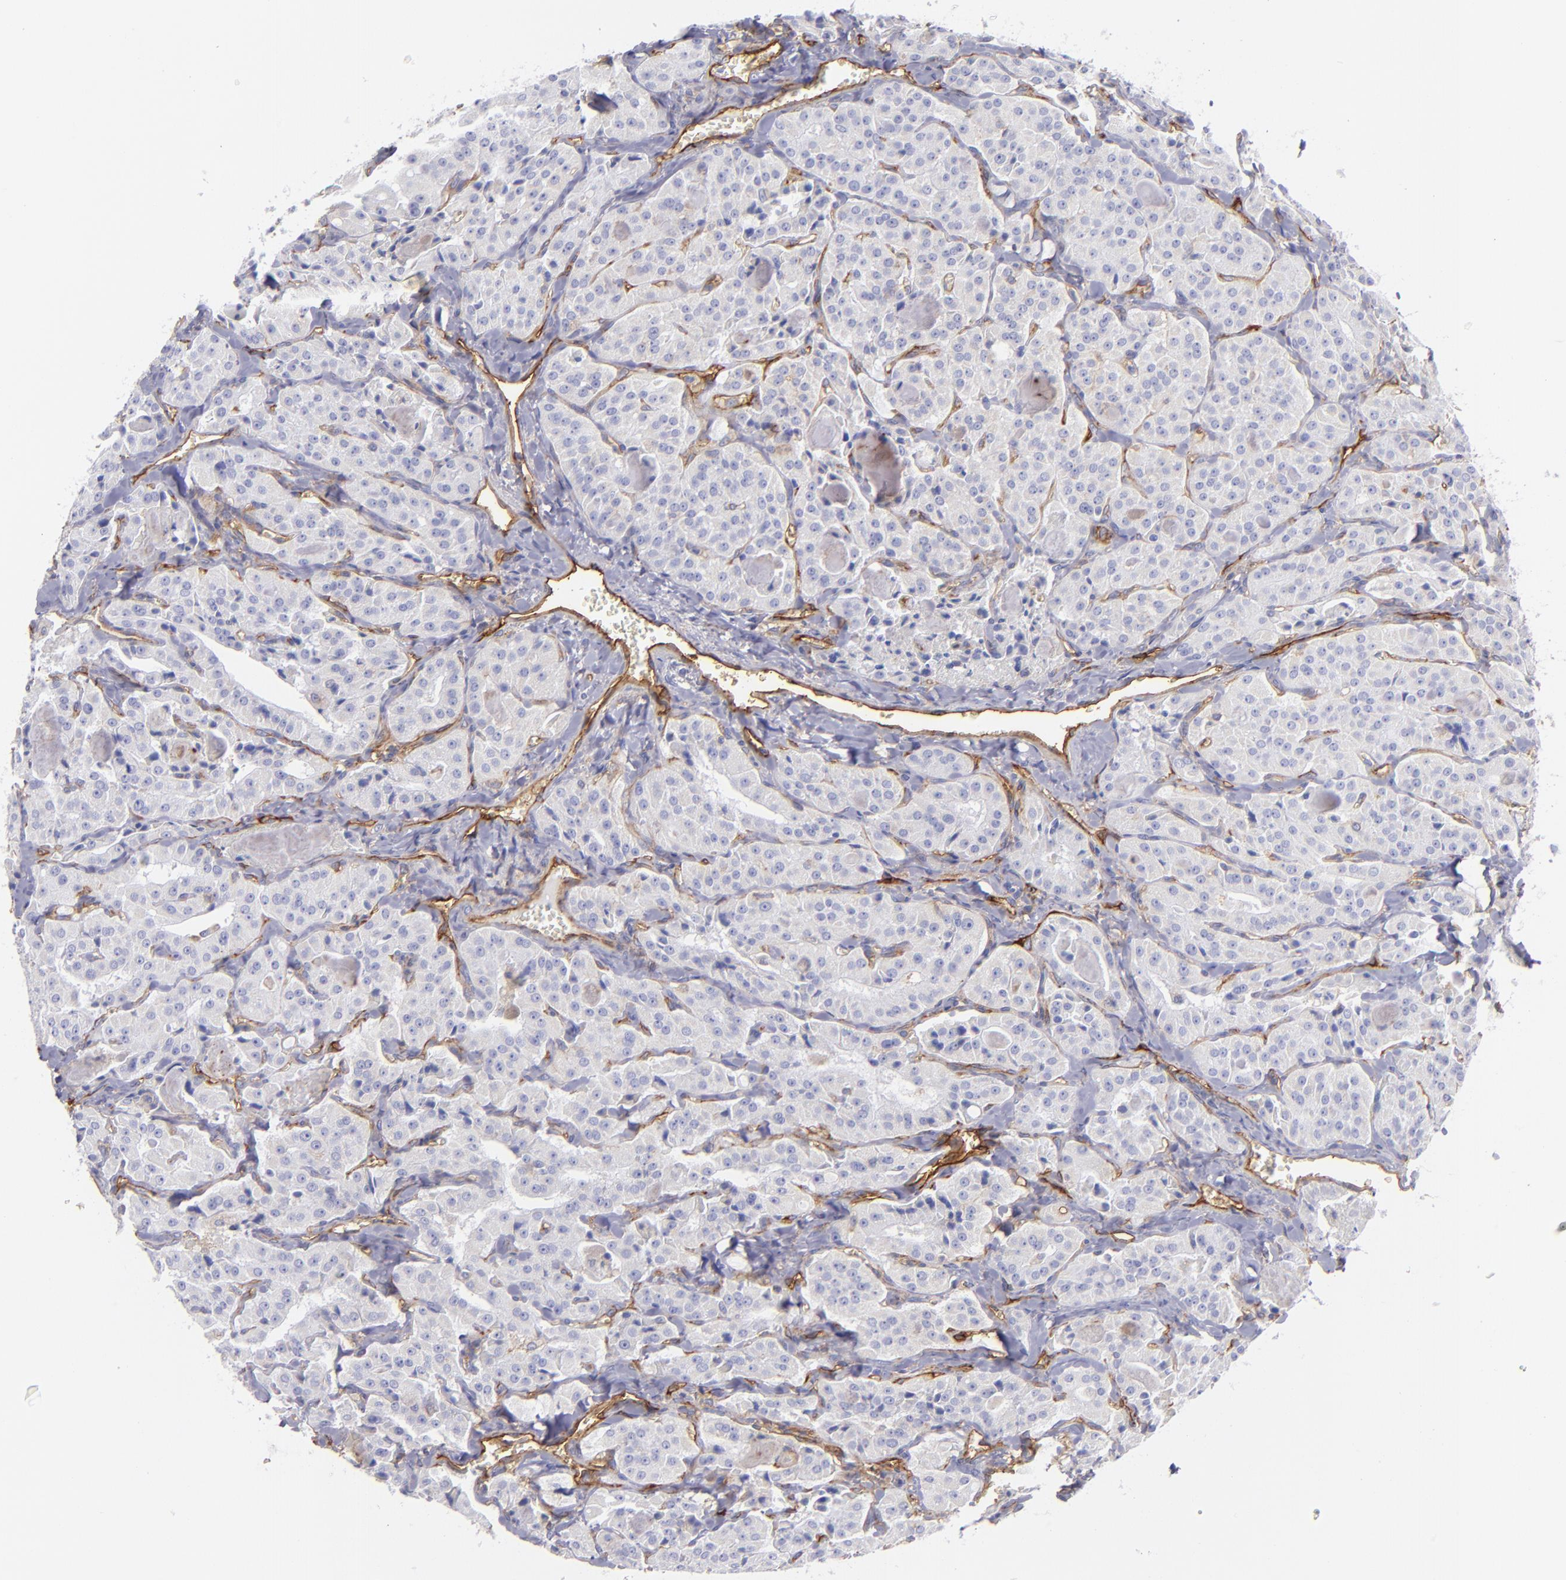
{"staining": {"intensity": "negative", "quantity": "none", "location": "none"}, "tissue": "thyroid cancer", "cell_type": "Tumor cells", "image_type": "cancer", "snomed": [{"axis": "morphology", "description": "Carcinoma, NOS"}, {"axis": "topography", "description": "Thyroid gland"}], "caption": "This is a photomicrograph of immunohistochemistry staining of thyroid cancer, which shows no staining in tumor cells. (Brightfield microscopy of DAB immunohistochemistry at high magnification).", "gene": "ENTPD1", "patient": {"sex": "male", "age": 76}}